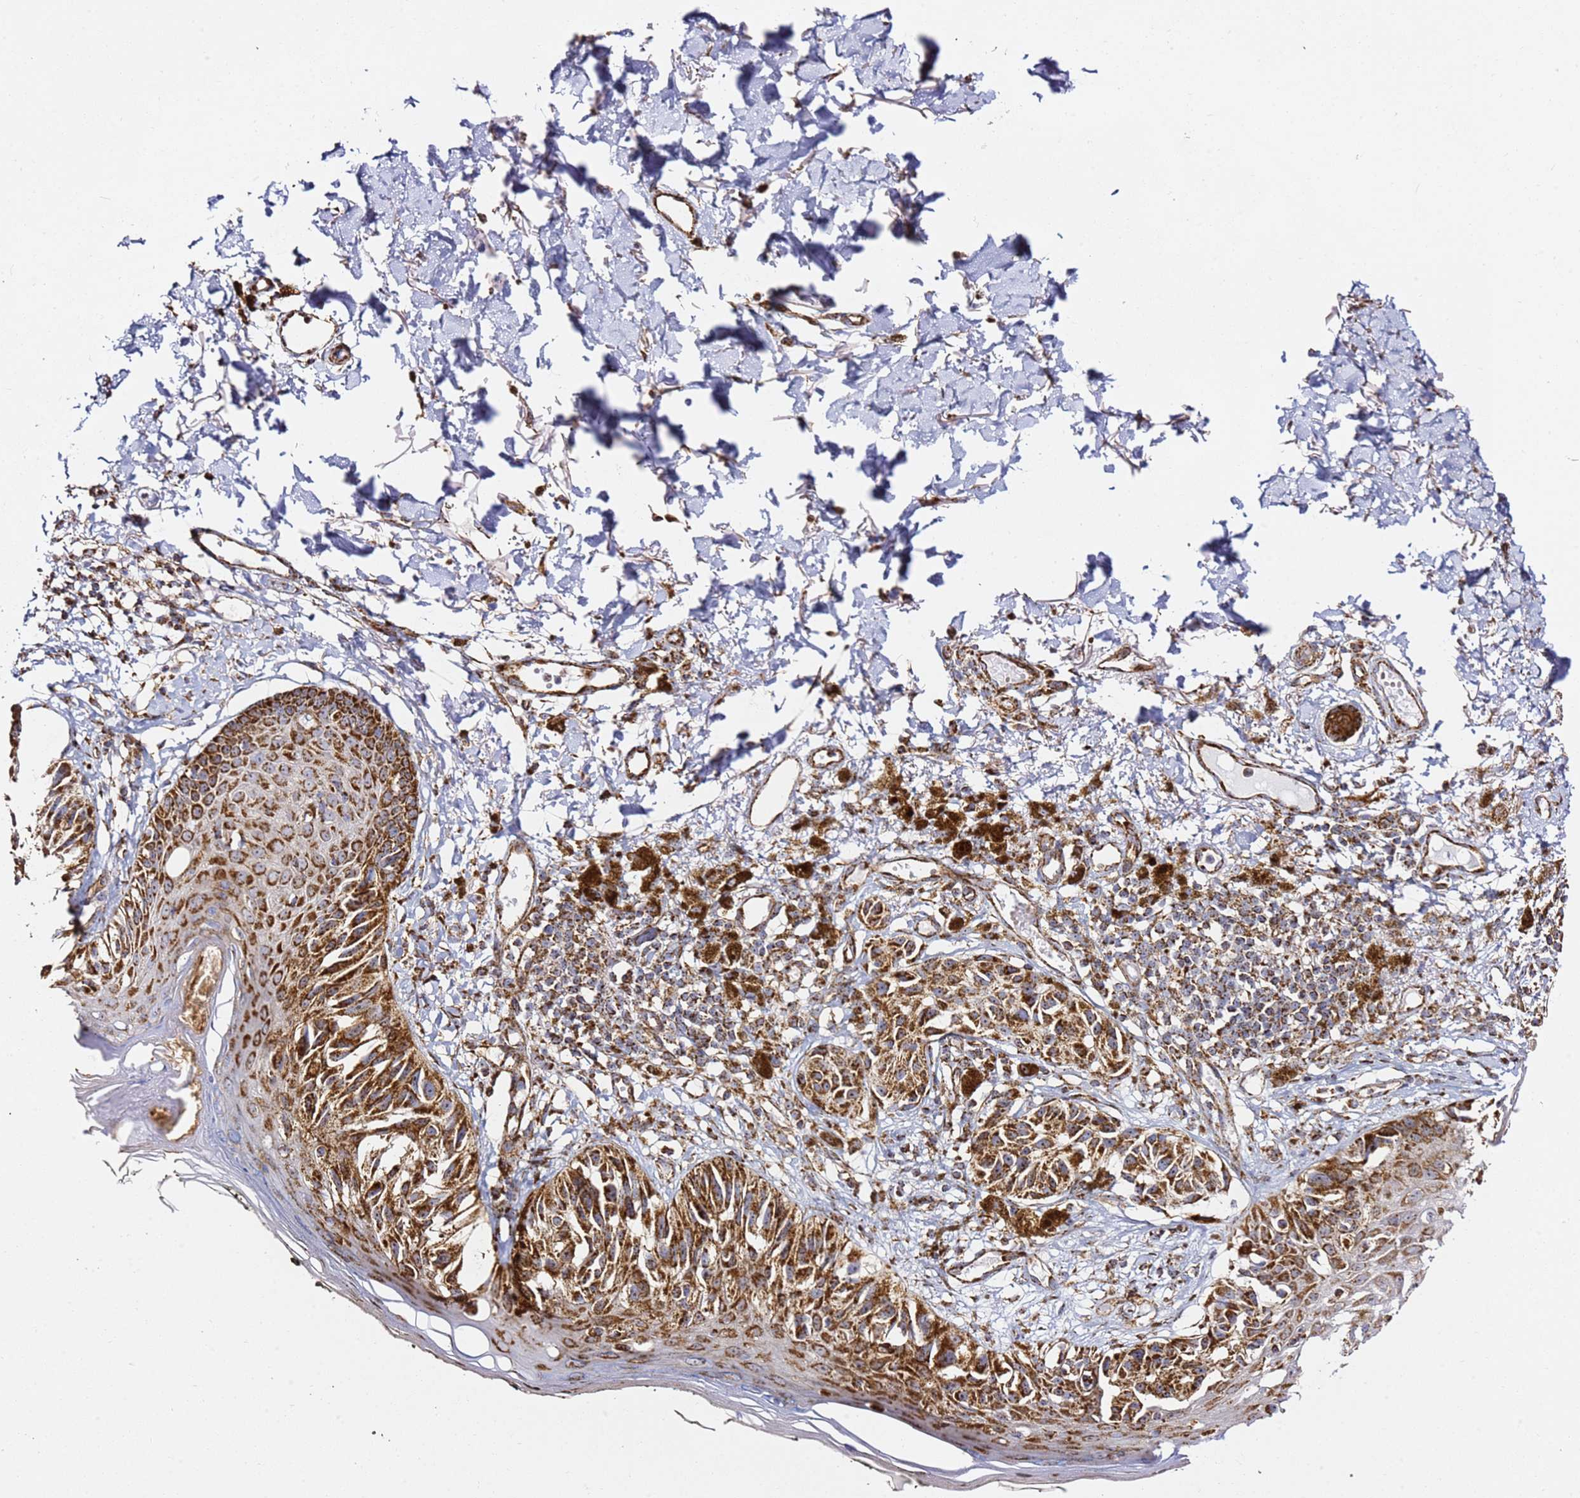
{"staining": {"intensity": "strong", "quantity": ">75%", "location": "cytoplasmic/membranous"}, "tissue": "melanoma", "cell_type": "Tumor cells", "image_type": "cancer", "snomed": [{"axis": "morphology", "description": "Malignant melanoma, NOS"}, {"axis": "topography", "description": "Skin"}], "caption": "Protein staining by immunohistochemistry (IHC) reveals strong cytoplasmic/membranous positivity in approximately >75% of tumor cells in melanoma.", "gene": "NDUFA3", "patient": {"sex": "male", "age": 73}}